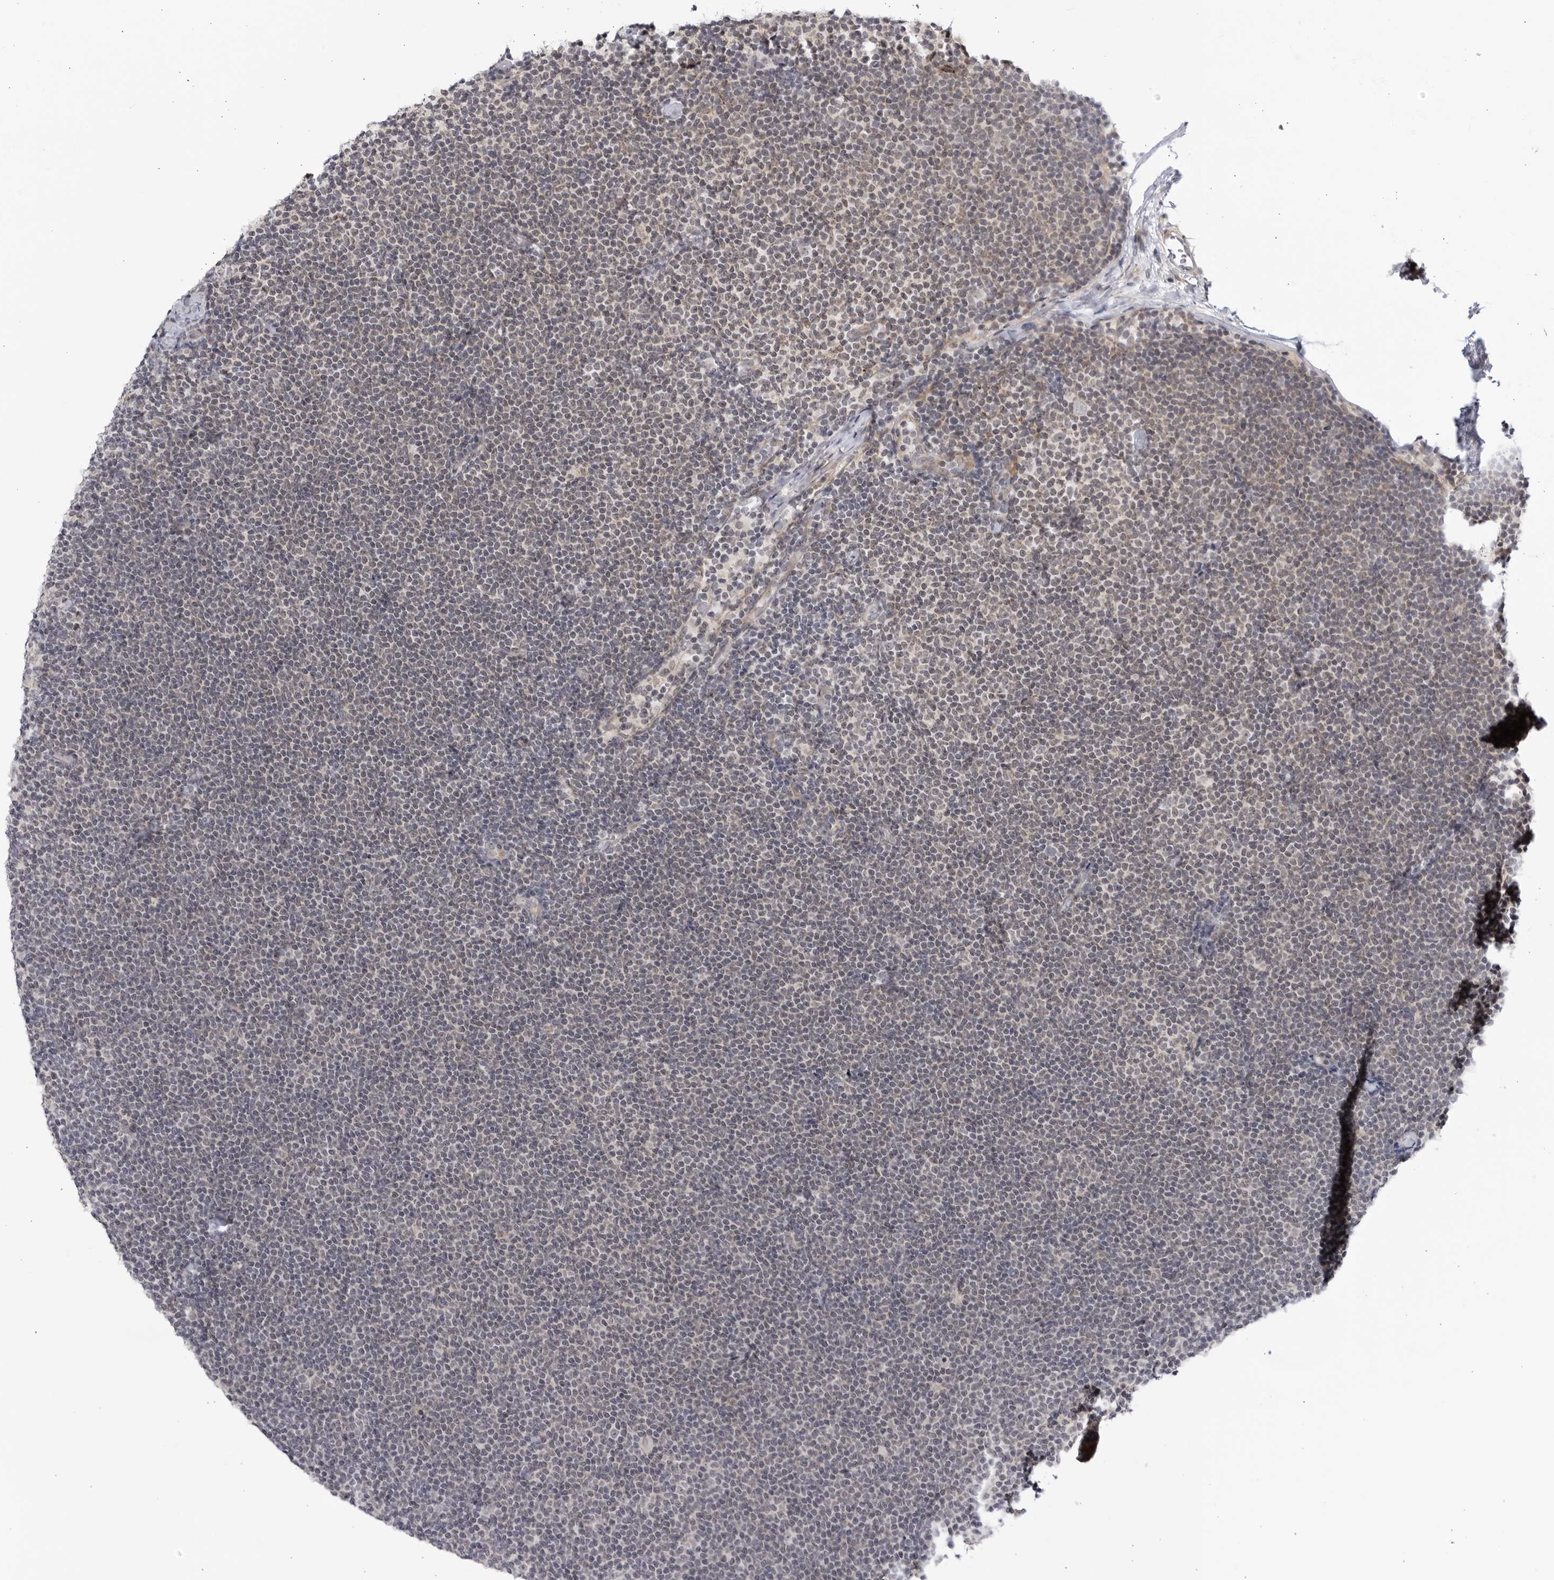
{"staining": {"intensity": "negative", "quantity": "none", "location": "none"}, "tissue": "lymphoma", "cell_type": "Tumor cells", "image_type": "cancer", "snomed": [{"axis": "morphology", "description": "Malignant lymphoma, non-Hodgkin's type, Low grade"}, {"axis": "topography", "description": "Lymph node"}], "caption": "Malignant lymphoma, non-Hodgkin's type (low-grade) was stained to show a protein in brown. There is no significant positivity in tumor cells.", "gene": "CNBD1", "patient": {"sex": "female", "age": 53}}